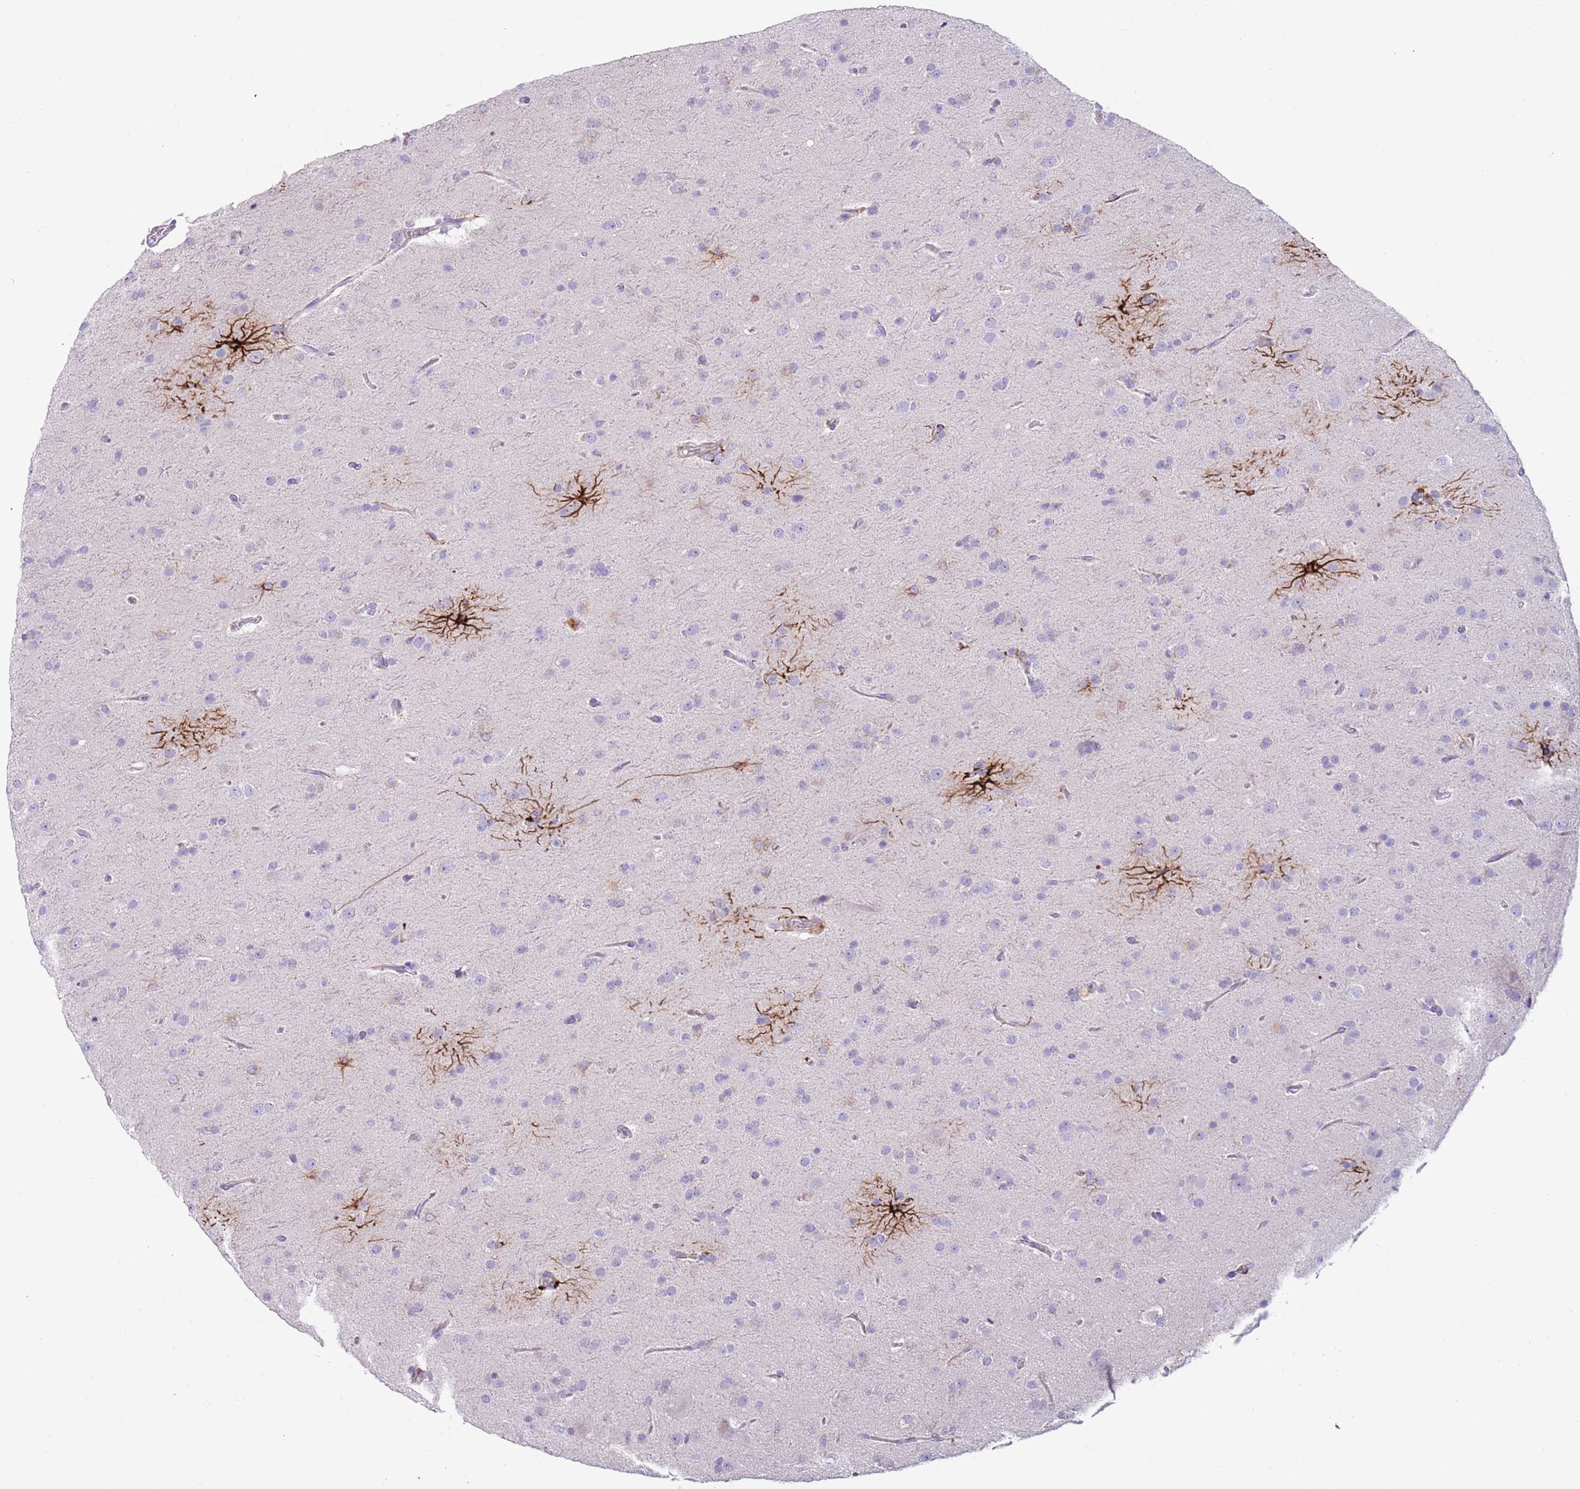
{"staining": {"intensity": "negative", "quantity": "none", "location": "none"}, "tissue": "glioma", "cell_type": "Tumor cells", "image_type": "cancer", "snomed": [{"axis": "morphology", "description": "Glioma, malignant, Low grade"}, {"axis": "topography", "description": "Brain"}], "caption": "Immunohistochemistry (IHC) micrograph of human low-grade glioma (malignant) stained for a protein (brown), which reveals no expression in tumor cells. (DAB IHC visualized using brightfield microscopy, high magnification).", "gene": "LRRN3", "patient": {"sex": "male", "age": 65}}